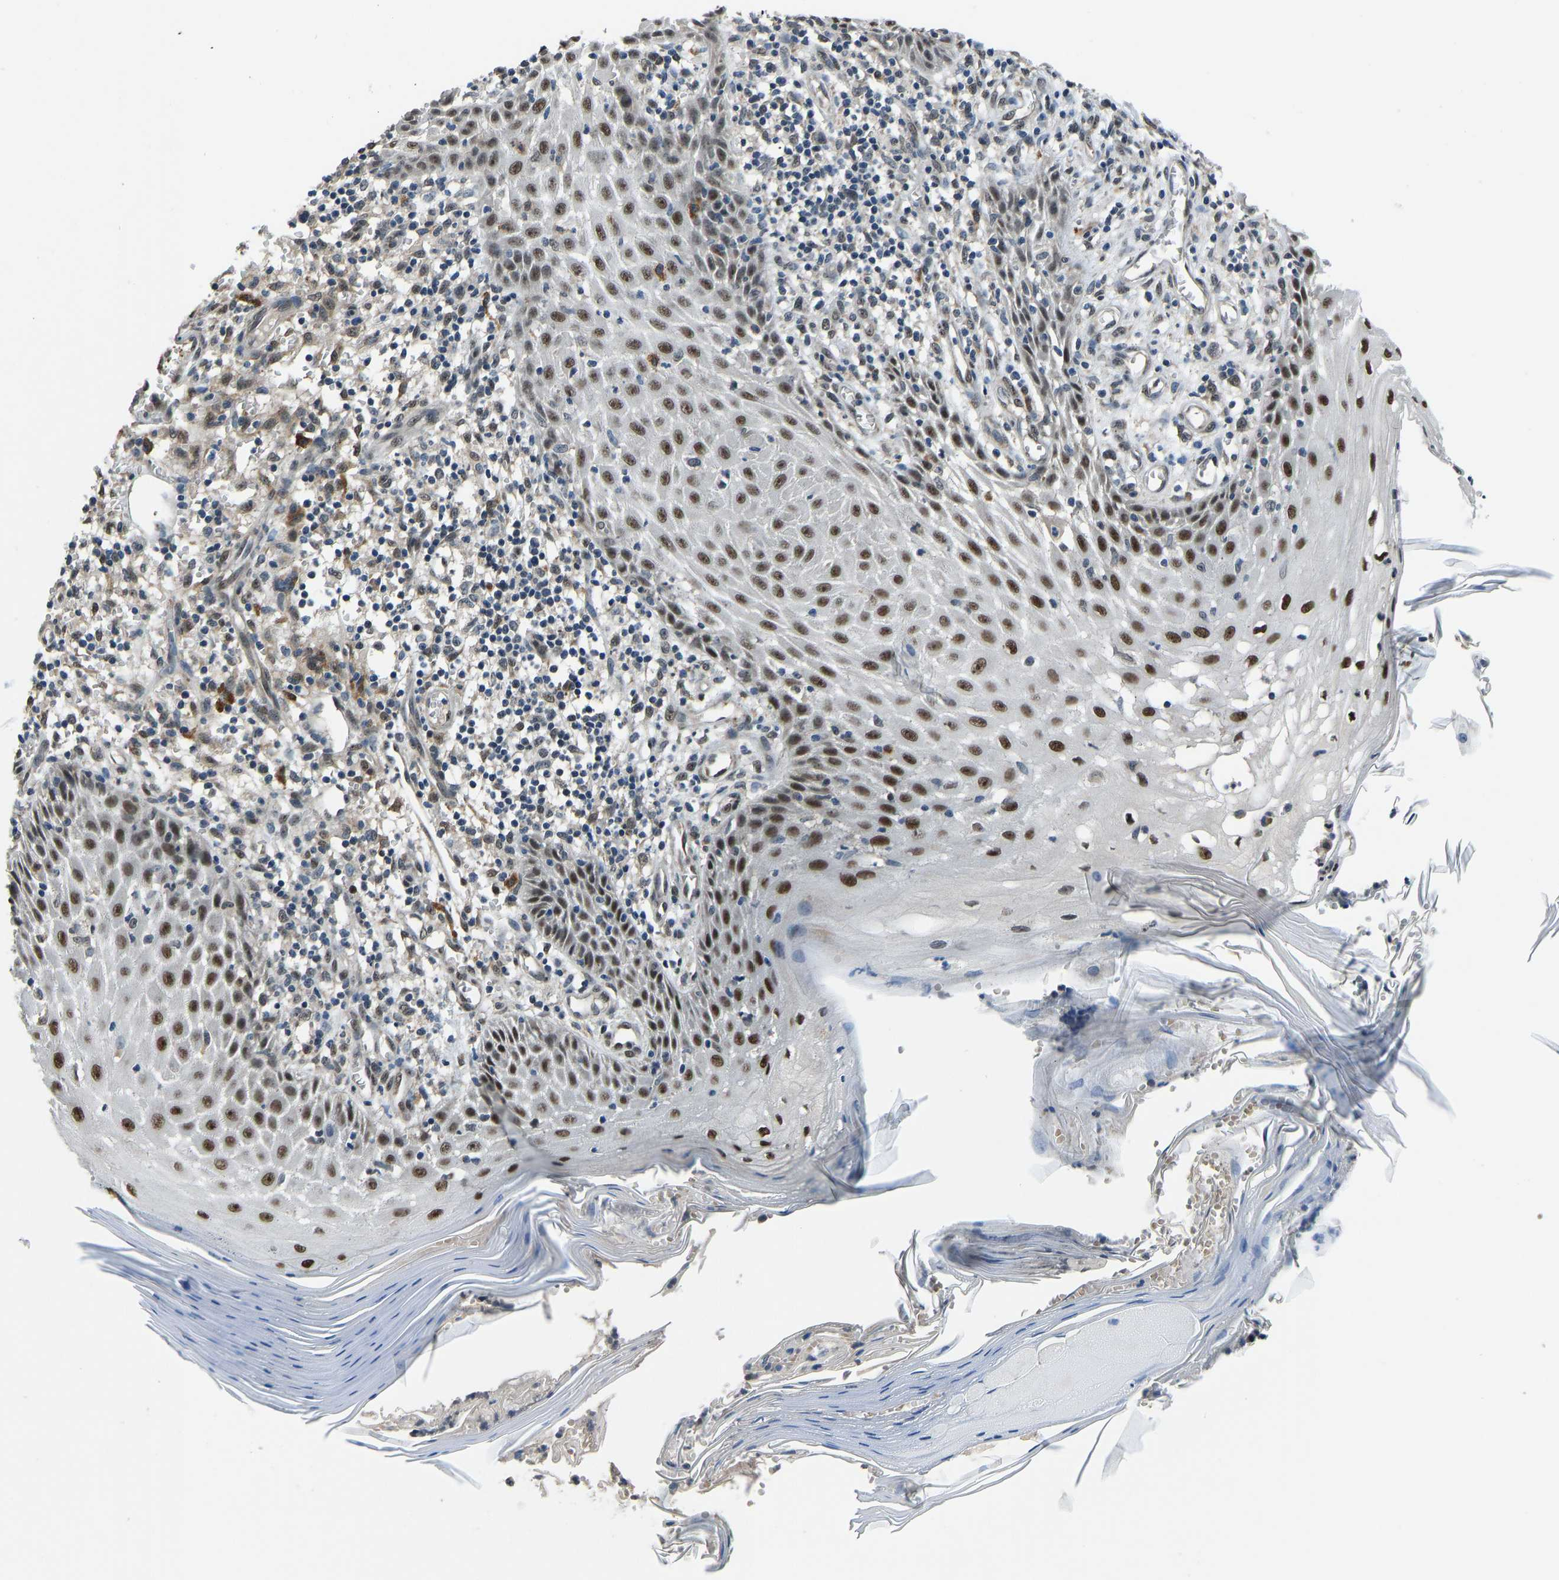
{"staining": {"intensity": "strong", "quantity": ">75%", "location": "nuclear"}, "tissue": "skin cancer", "cell_type": "Tumor cells", "image_type": "cancer", "snomed": [{"axis": "morphology", "description": "Squamous cell carcinoma, NOS"}, {"axis": "topography", "description": "Skin"}], "caption": "Tumor cells show strong nuclear expression in about >75% of cells in skin cancer (squamous cell carcinoma).", "gene": "FOS", "patient": {"sex": "female", "age": 73}}